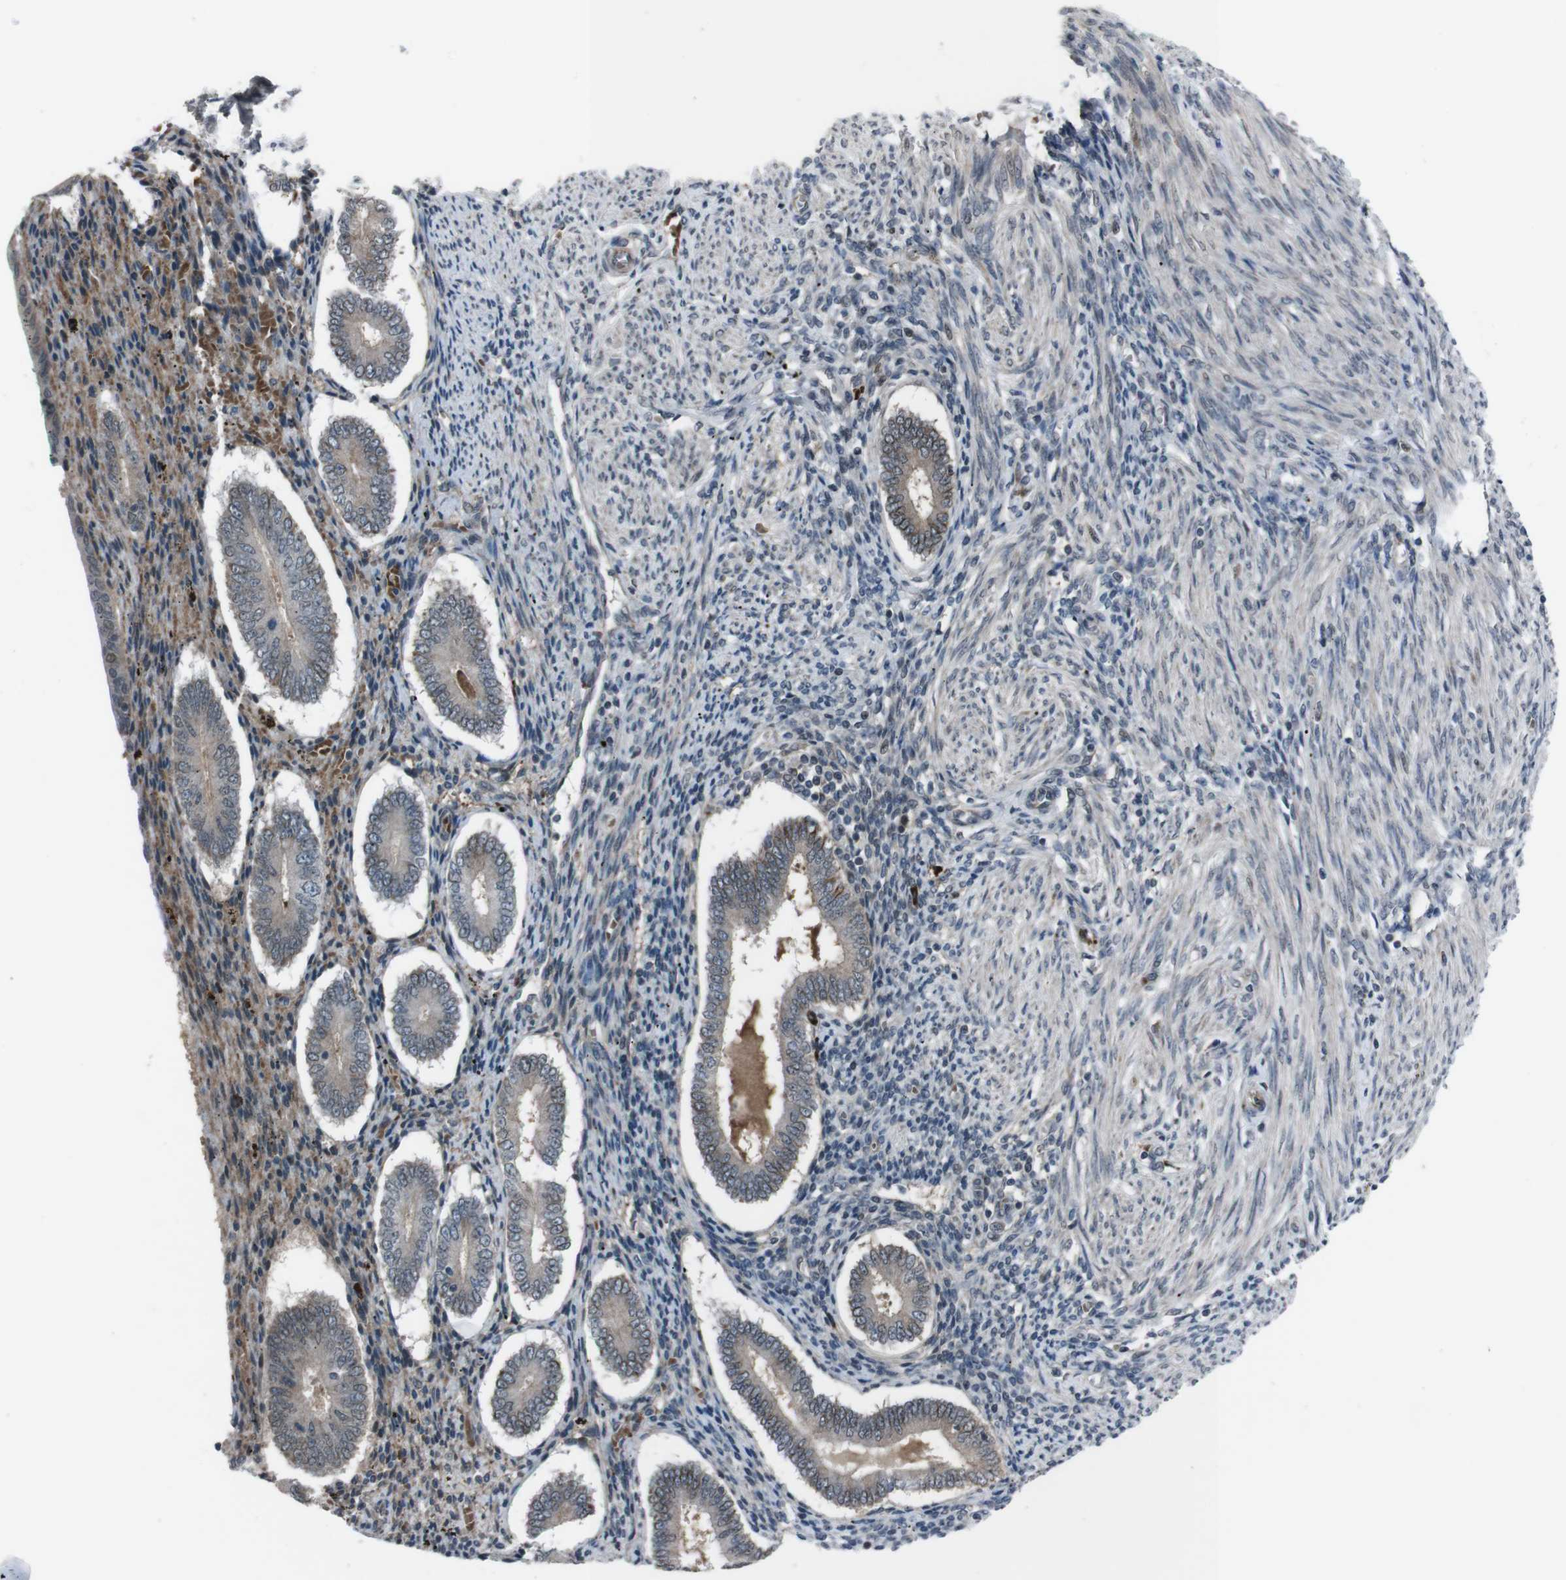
{"staining": {"intensity": "weak", "quantity": "25%-75%", "location": "cytoplasmic/membranous"}, "tissue": "endometrium", "cell_type": "Cells in endometrial stroma", "image_type": "normal", "snomed": [{"axis": "morphology", "description": "Normal tissue, NOS"}, {"axis": "topography", "description": "Endometrium"}], "caption": "Protein expression analysis of benign human endometrium reveals weak cytoplasmic/membranous positivity in about 25%-75% of cells in endometrial stroma.", "gene": "SS18L1", "patient": {"sex": "female", "age": 42}}